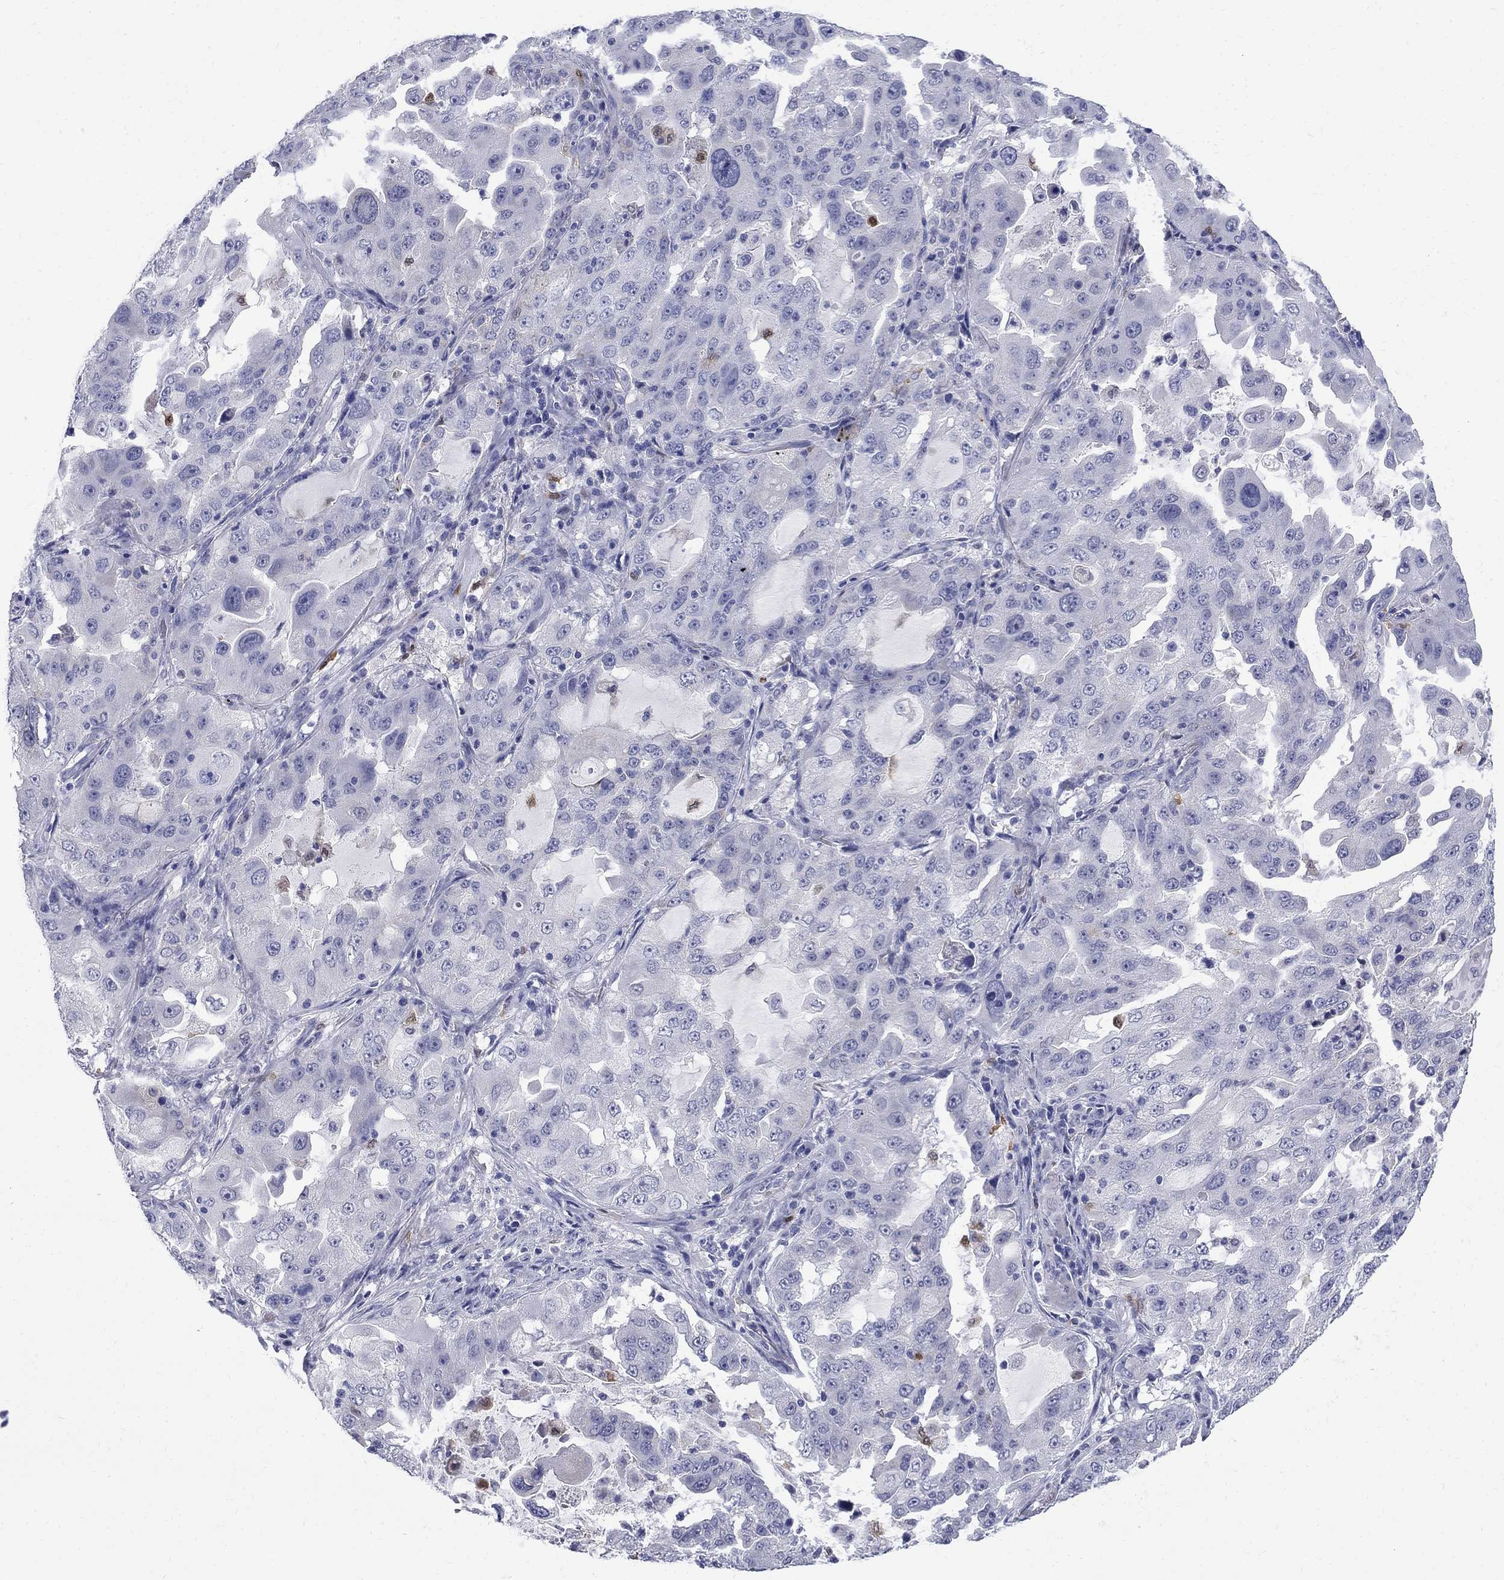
{"staining": {"intensity": "negative", "quantity": "none", "location": "none"}, "tissue": "lung cancer", "cell_type": "Tumor cells", "image_type": "cancer", "snomed": [{"axis": "morphology", "description": "Adenocarcinoma, NOS"}, {"axis": "topography", "description": "Lung"}], "caption": "Lung cancer (adenocarcinoma) was stained to show a protein in brown. There is no significant expression in tumor cells. (Stains: DAB (3,3'-diaminobenzidine) immunohistochemistry (IHC) with hematoxylin counter stain, Microscopy: brightfield microscopy at high magnification).", "gene": "SERPINB2", "patient": {"sex": "female", "age": 61}}